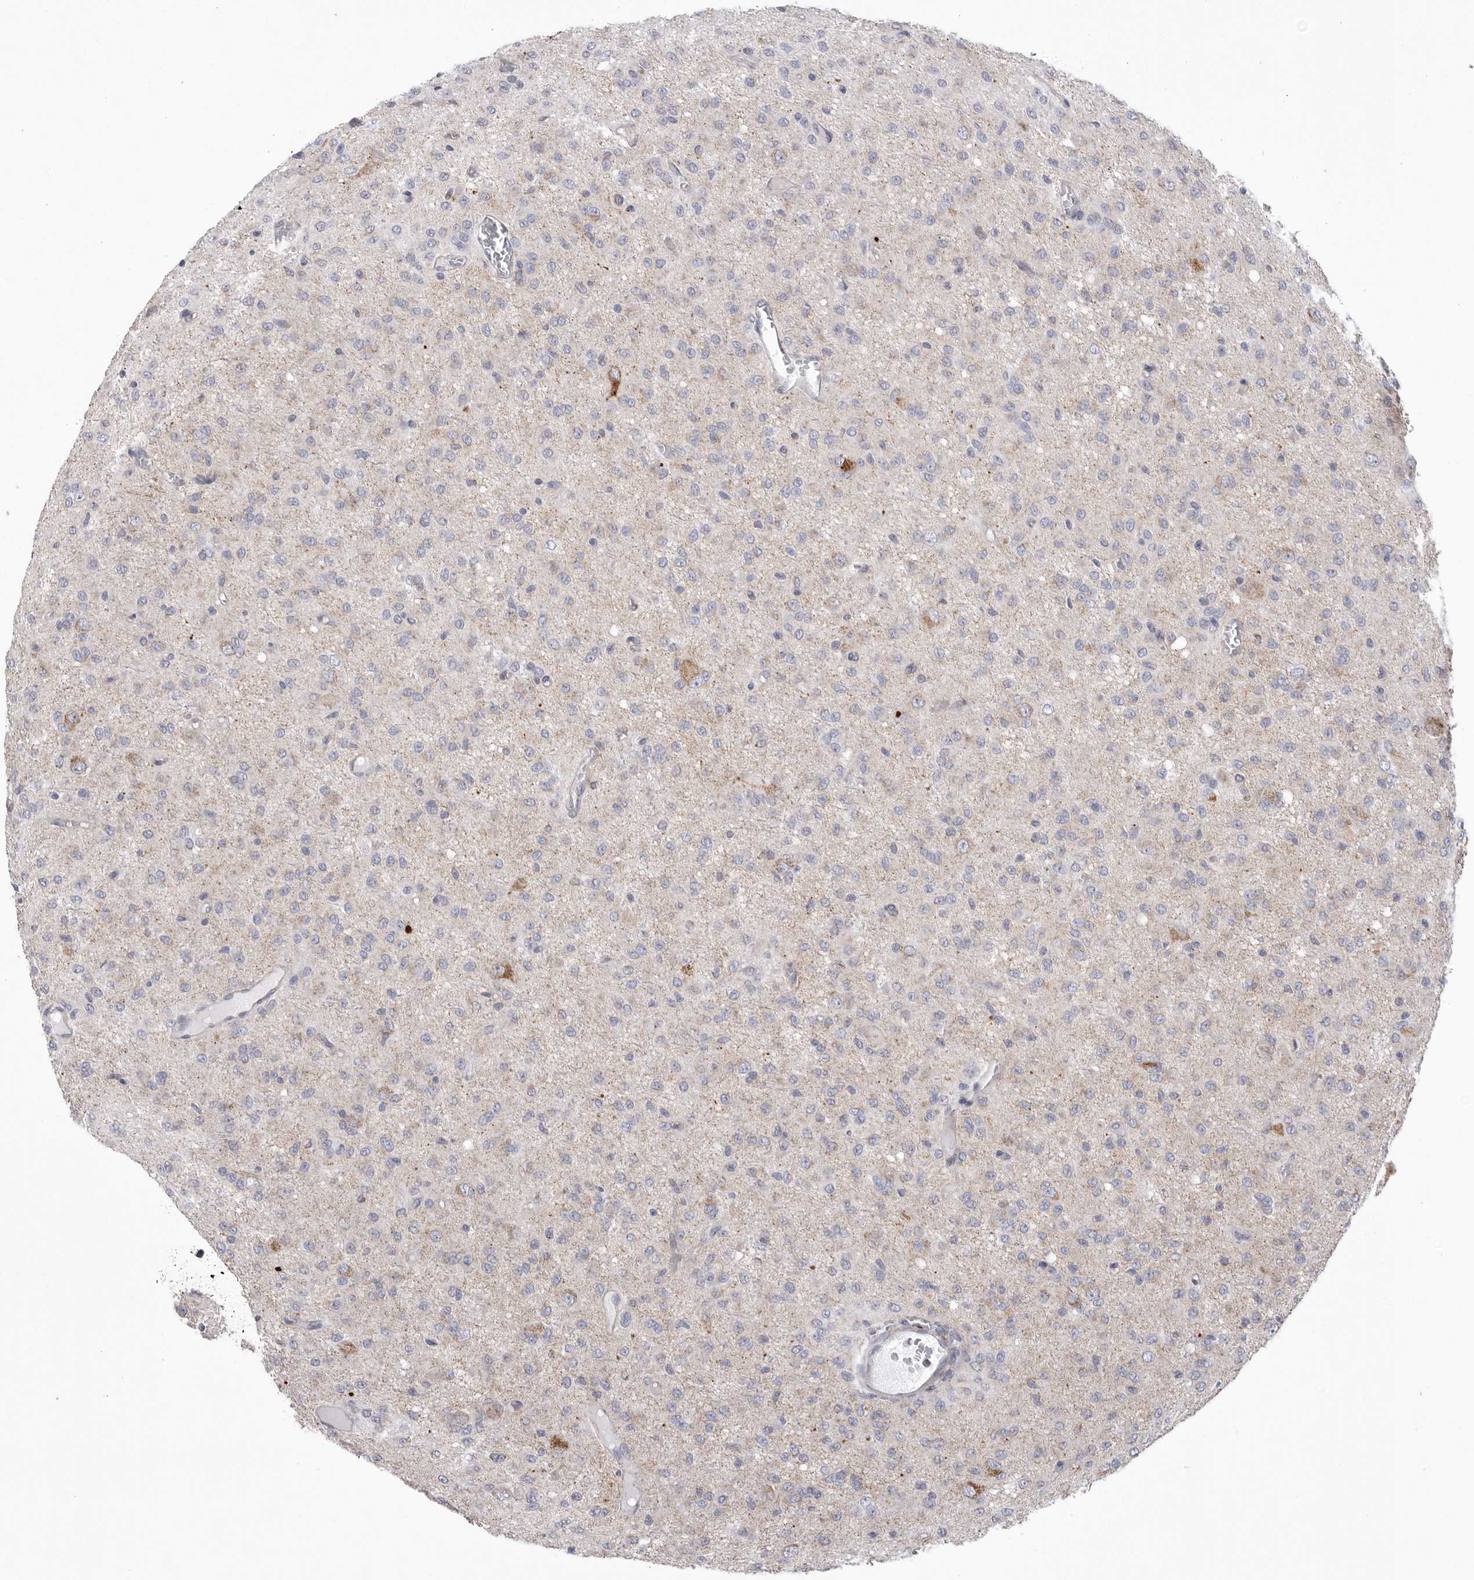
{"staining": {"intensity": "negative", "quantity": "none", "location": "none"}, "tissue": "glioma", "cell_type": "Tumor cells", "image_type": "cancer", "snomed": [{"axis": "morphology", "description": "Glioma, malignant, High grade"}, {"axis": "topography", "description": "Brain"}], "caption": "IHC of glioma exhibits no expression in tumor cells. The staining was performed using DAB to visualize the protein expression in brown, while the nuclei were stained in blue with hematoxylin (Magnification: 20x).", "gene": "VDAC3", "patient": {"sex": "female", "age": 59}}